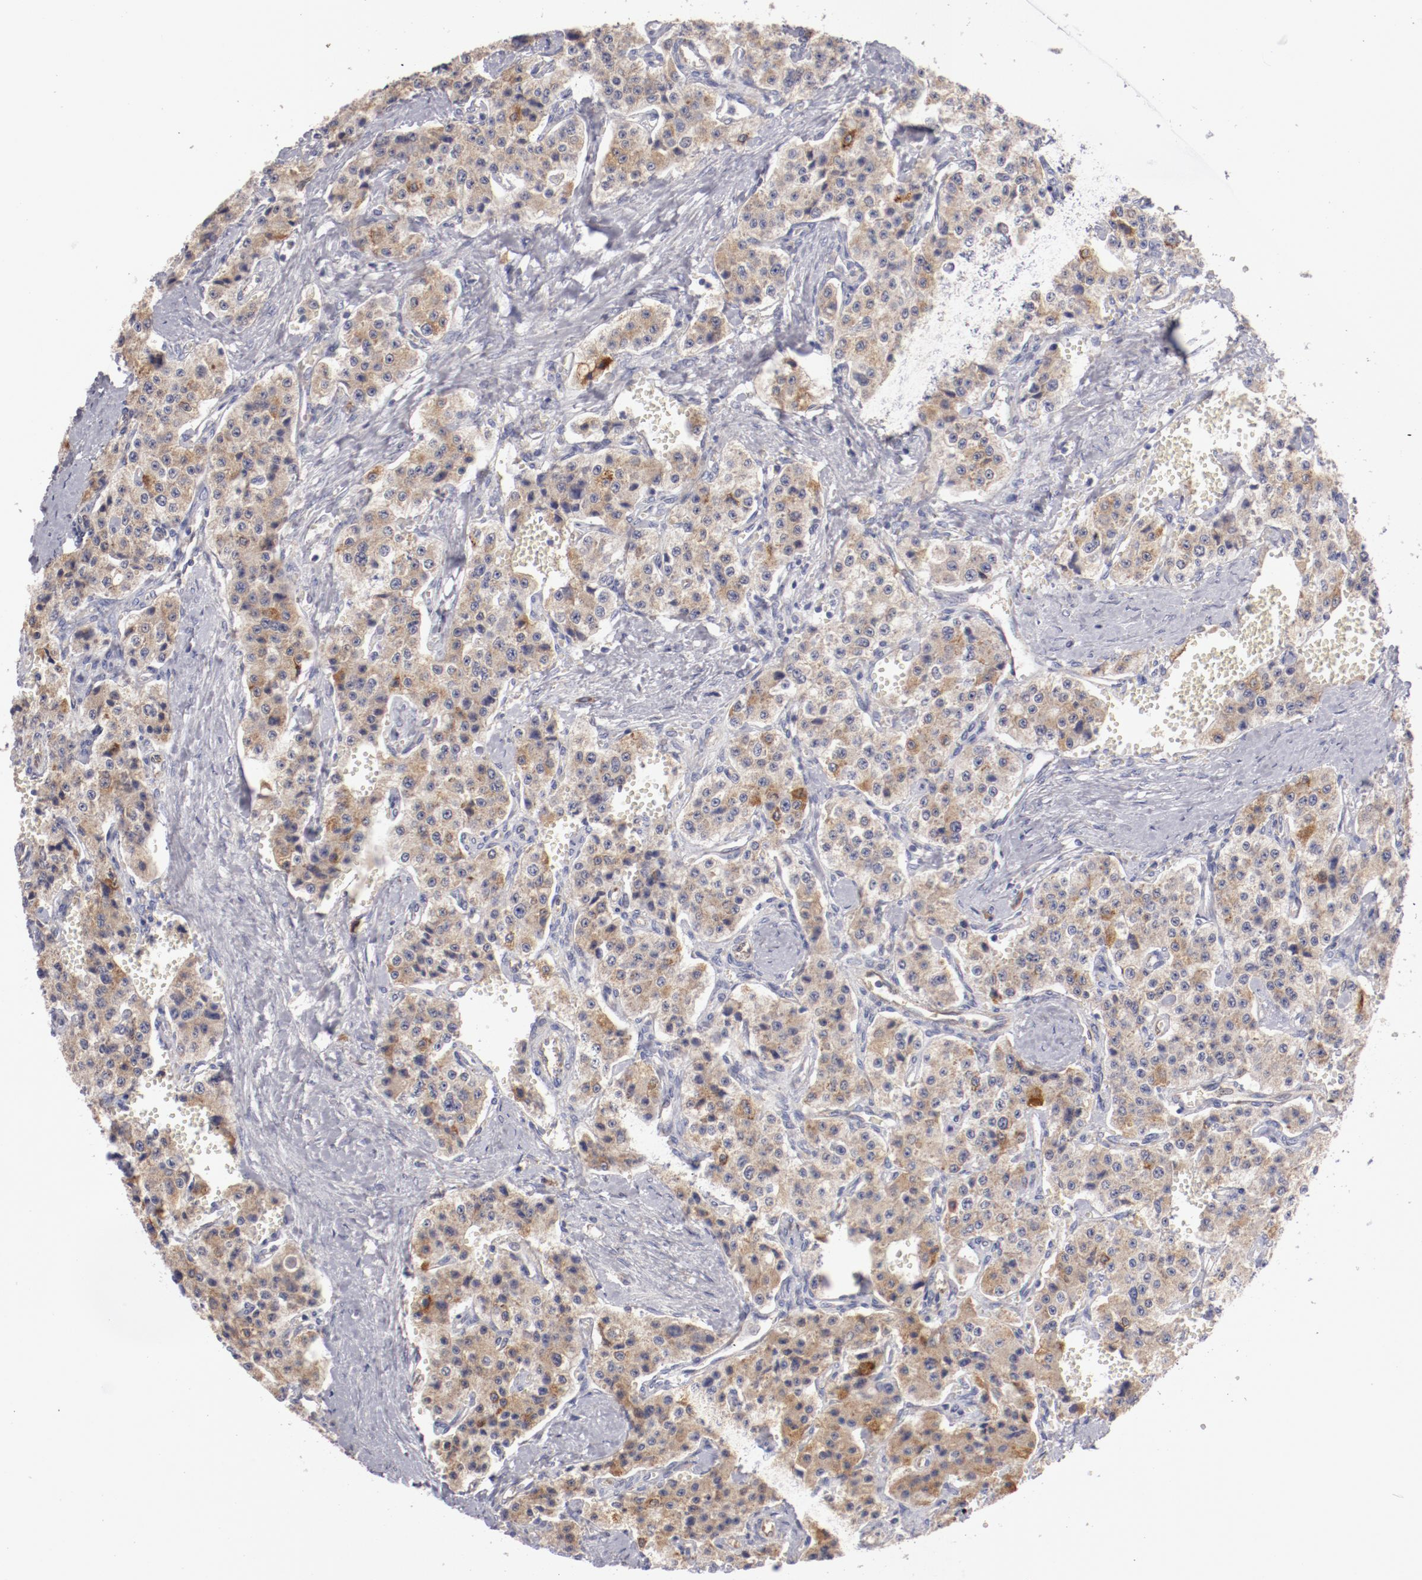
{"staining": {"intensity": "moderate", "quantity": ">75%", "location": "cytoplasmic/membranous"}, "tissue": "carcinoid", "cell_type": "Tumor cells", "image_type": "cancer", "snomed": [{"axis": "morphology", "description": "Carcinoid, malignant, NOS"}, {"axis": "topography", "description": "Small intestine"}], "caption": "Tumor cells show moderate cytoplasmic/membranous expression in about >75% of cells in carcinoid.", "gene": "ENTPD5", "patient": {"sex": "male", "age": 52}}